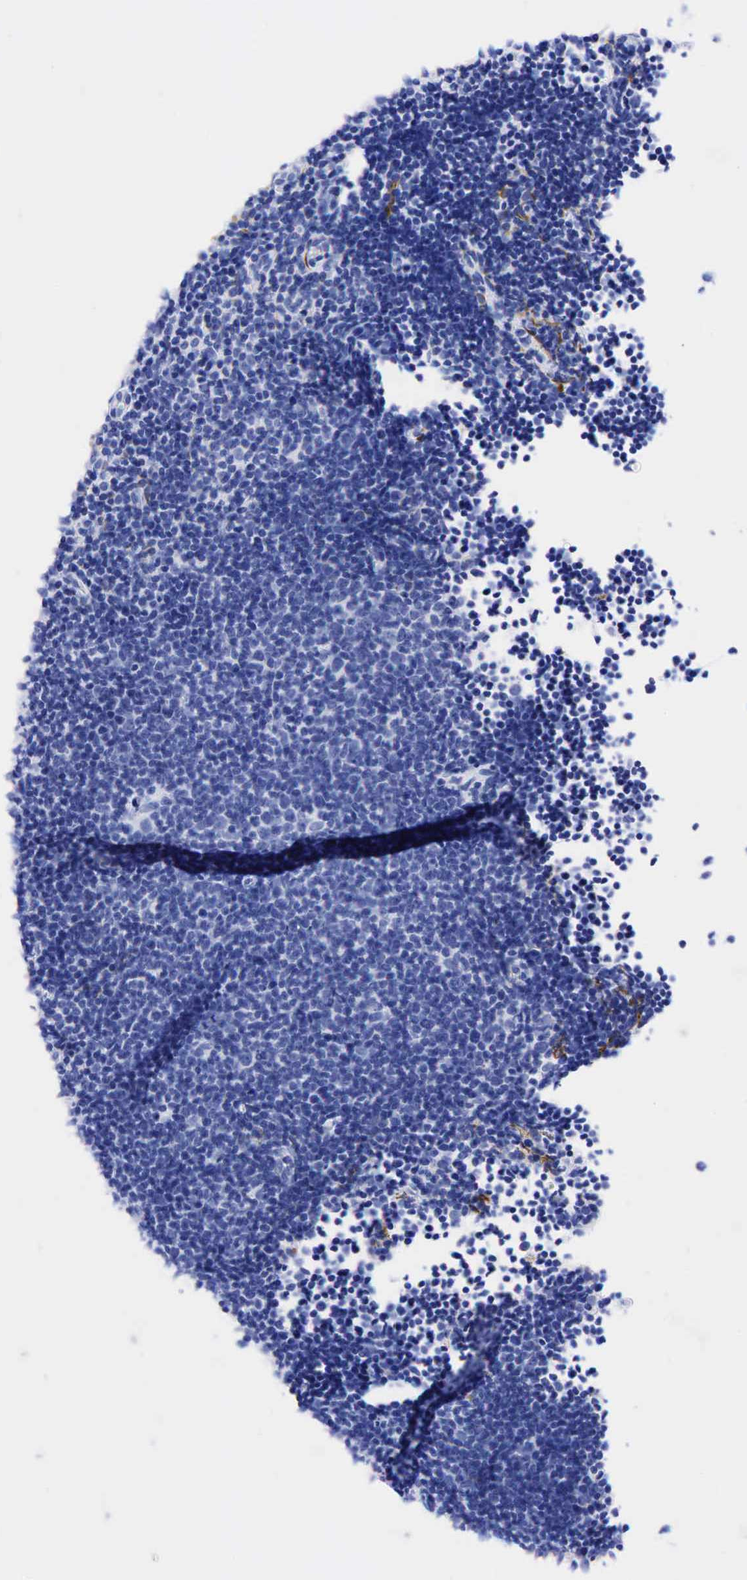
{"staining": {"intensity": "negative", "quantity": "none", "location": "none"}, "tissue": "lymphoma", "cell_type": "Tumor cells", "image_type": "cancer", "snomed": [{"axis": "morphology", "description": "Malignant lymphoma, non-Hodgkin's type, Low grade"}, {"axis": "topography", "description": "Lymph node"}], "caption": "Immunohistochemistry (IHC) image of low-grade malignant lymphoma, non-Hodgkin's type stained for a protein (brown), which reveals no expression in tumor cells.", "gene": "KRT18", "patient": {"sex": "male", "age": 49}}